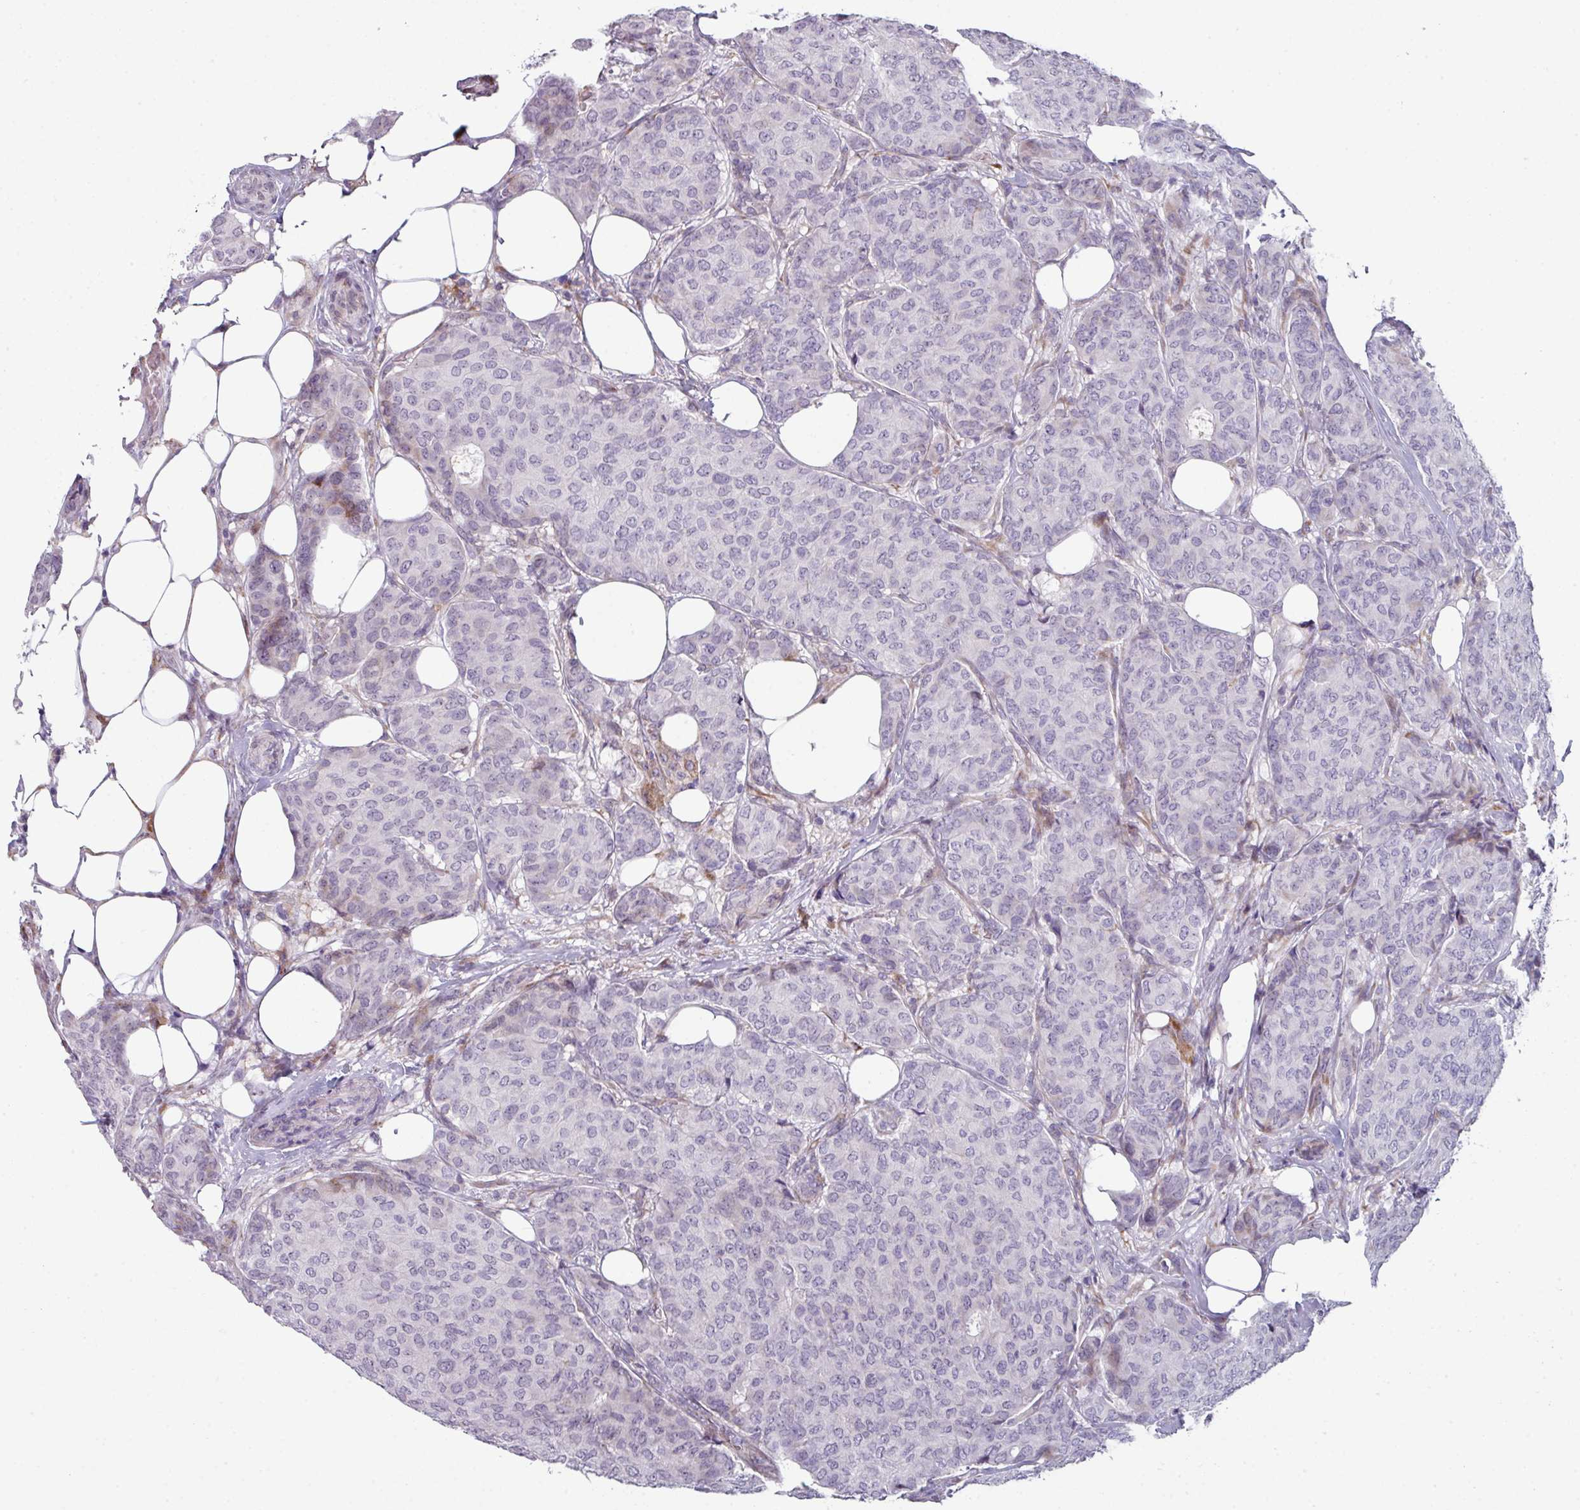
{"staining": {"intensity": "negative", "quantity": "none", "location": "none"}, "tissue": "breast cancer", "cell_type": "Tumor cells", "image_type": "cancer", "snomed": [{"axis": "morphology", "description": "Duct carcinoma"}, {"axis": "topography", "description": "Breast"}], "caption": "Immunohistochemistry (IHC) micrograph of human breast invasive ductal carcinoma stained for a protein (brown), which reveals no staining in tumor cells.", "gene": "BMS1", "patient": {"sex": "female", "age": 75}}